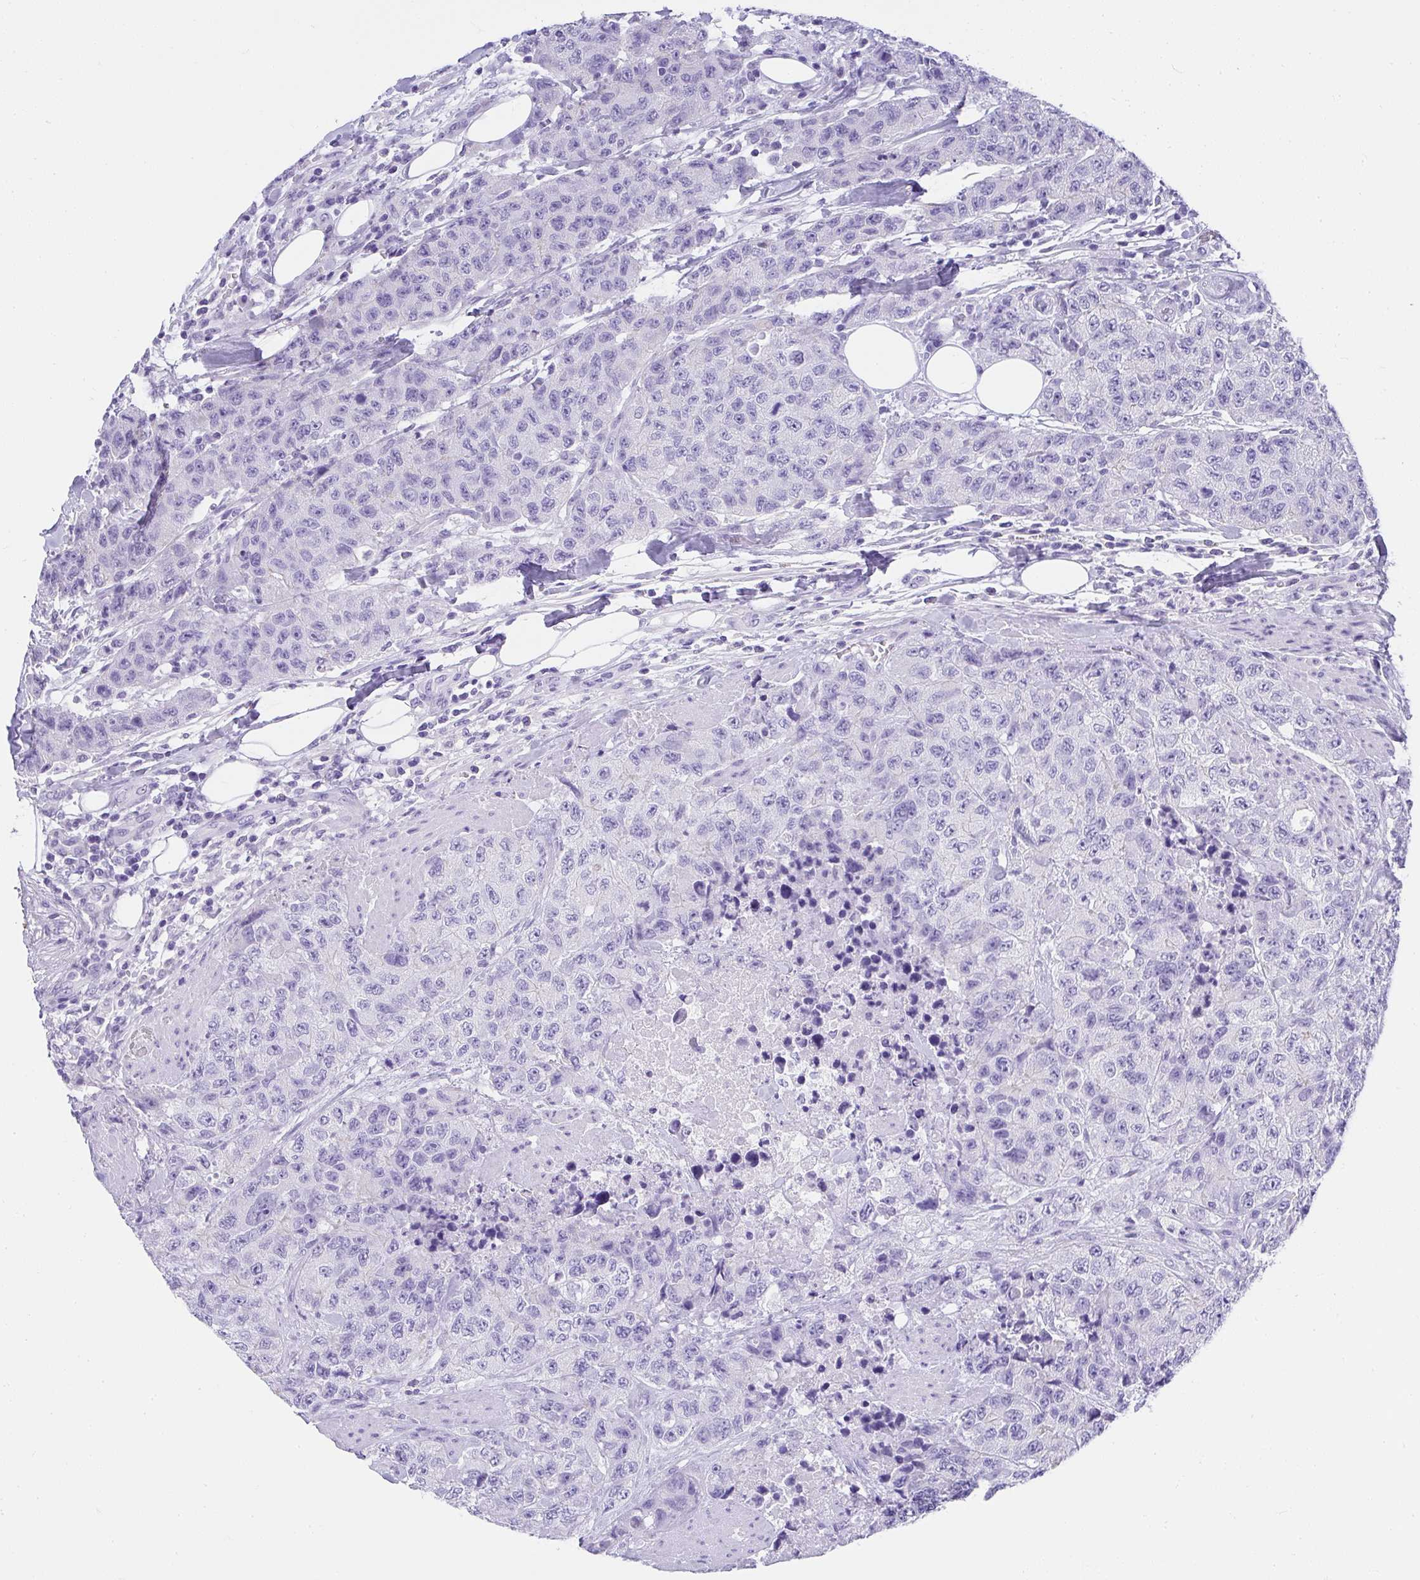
{"staining": {"intensity": "negative", "quantity": "none", "location": "none"}, "tissue": "urothelial cancer", "cell_type": "Tumor cells", "image_type": "cancer", "snomed": [{"axis": "morphology", "description": "Urothelial carcinoma, High grade"}, {"axis": "topography", "description": "Urinary bladder"}], "caption": "Immunohistochemistry of human urothelial carcinoma (high-grade) reveals no expression in tumor cells.", "gene": "AVIL", "patient": {"sex": "female", "age": 78}}